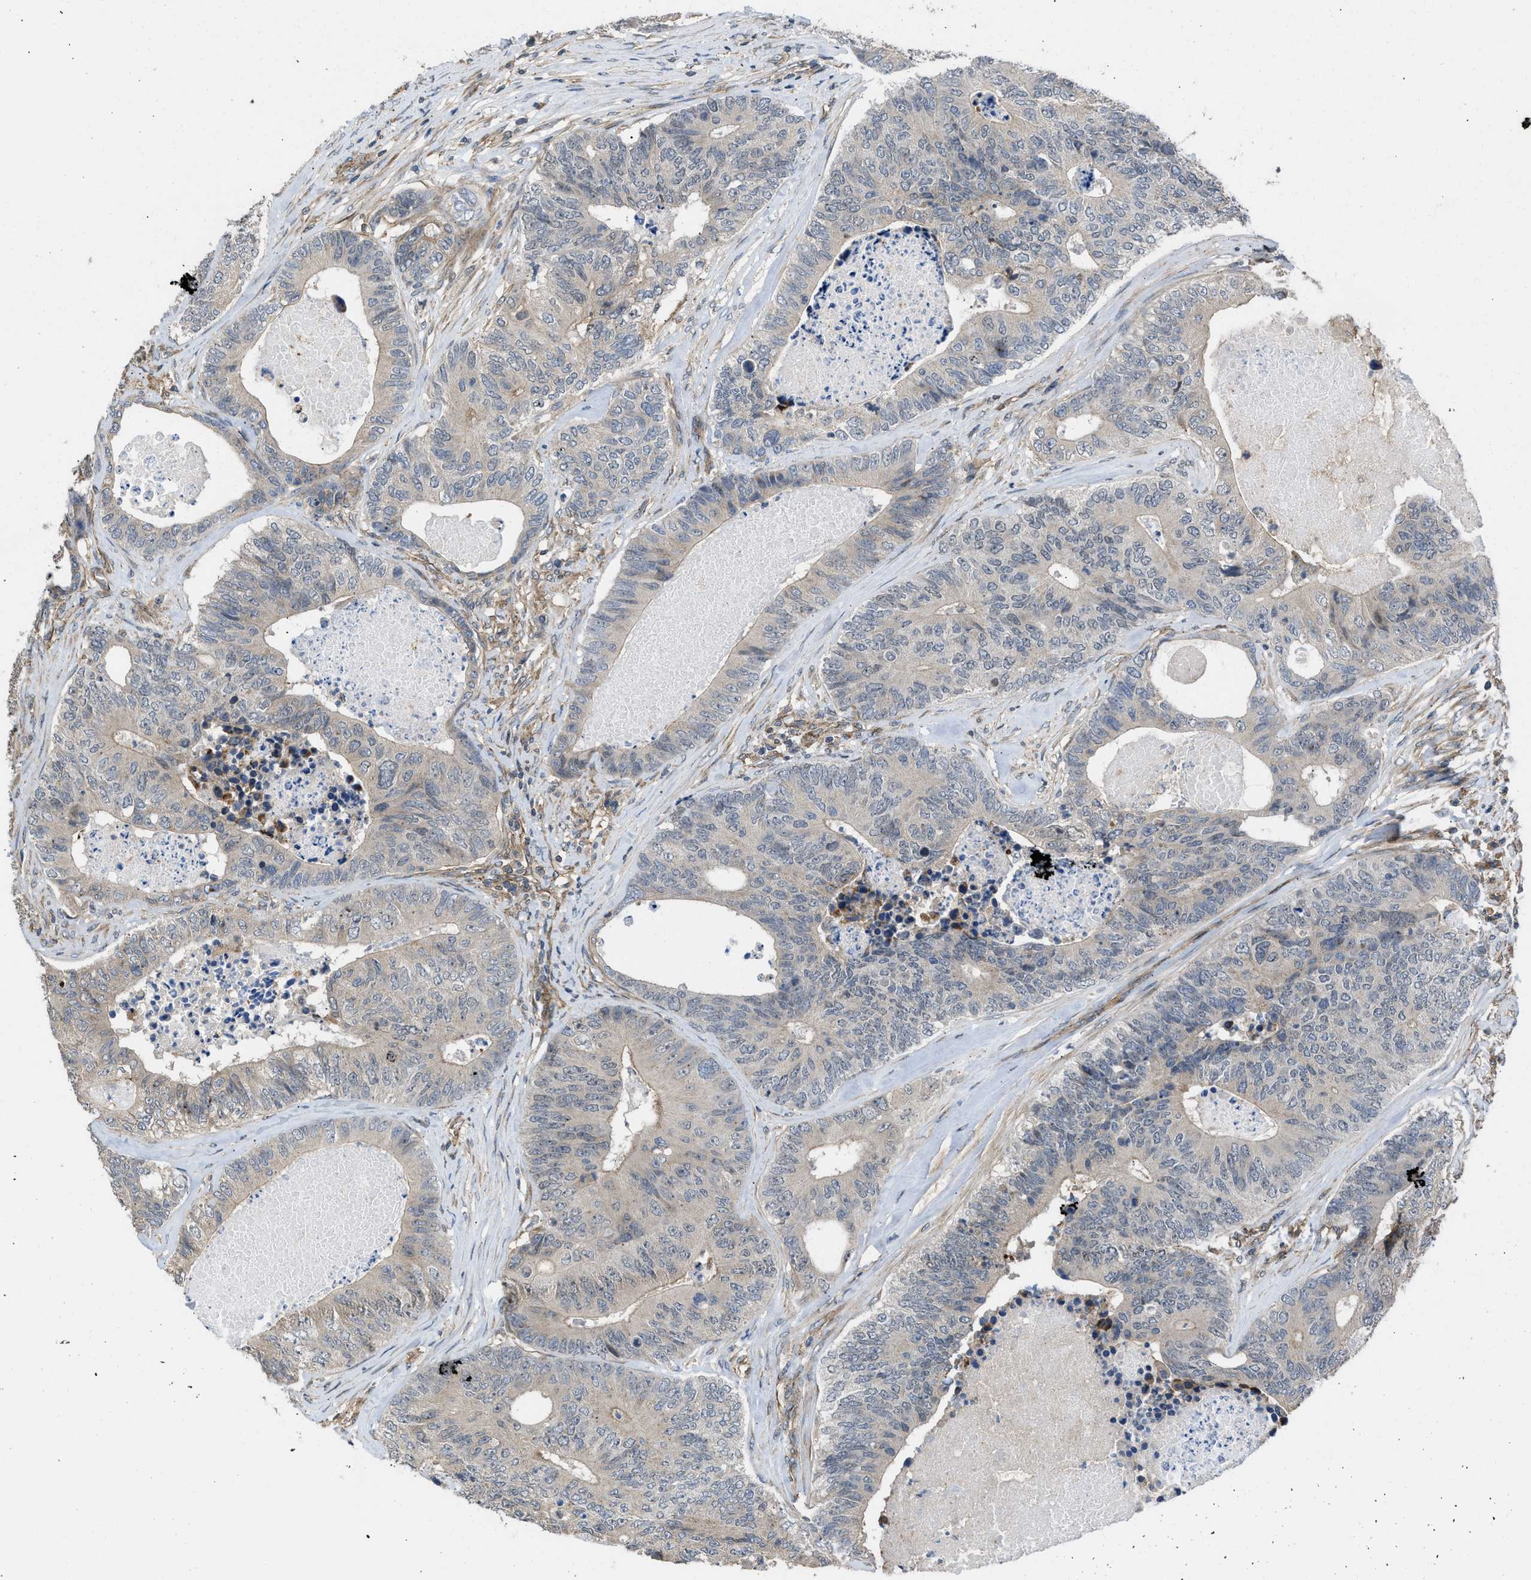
{"staining": {"intensity": "negative", "quantity": "none", "location": "none"}, "tissue": "colorectal cancer", "cell_type": "Tumor cells", "image_type": "cancer", "snomed": [{"axis": "morphology", "description": "Adenocarcinoma, NOS"}, {"axis": "topography", "description": "Colon"}], "caption": "An immunohistochemistry (IHC) micrograph of adenocarcinoma (colorectal) is shown. There is no staining in tumor cells of adenocarcinoma (colorectal).", "gene": "GPATCH2L", "patient": {"sex": "female", "age": 67}}